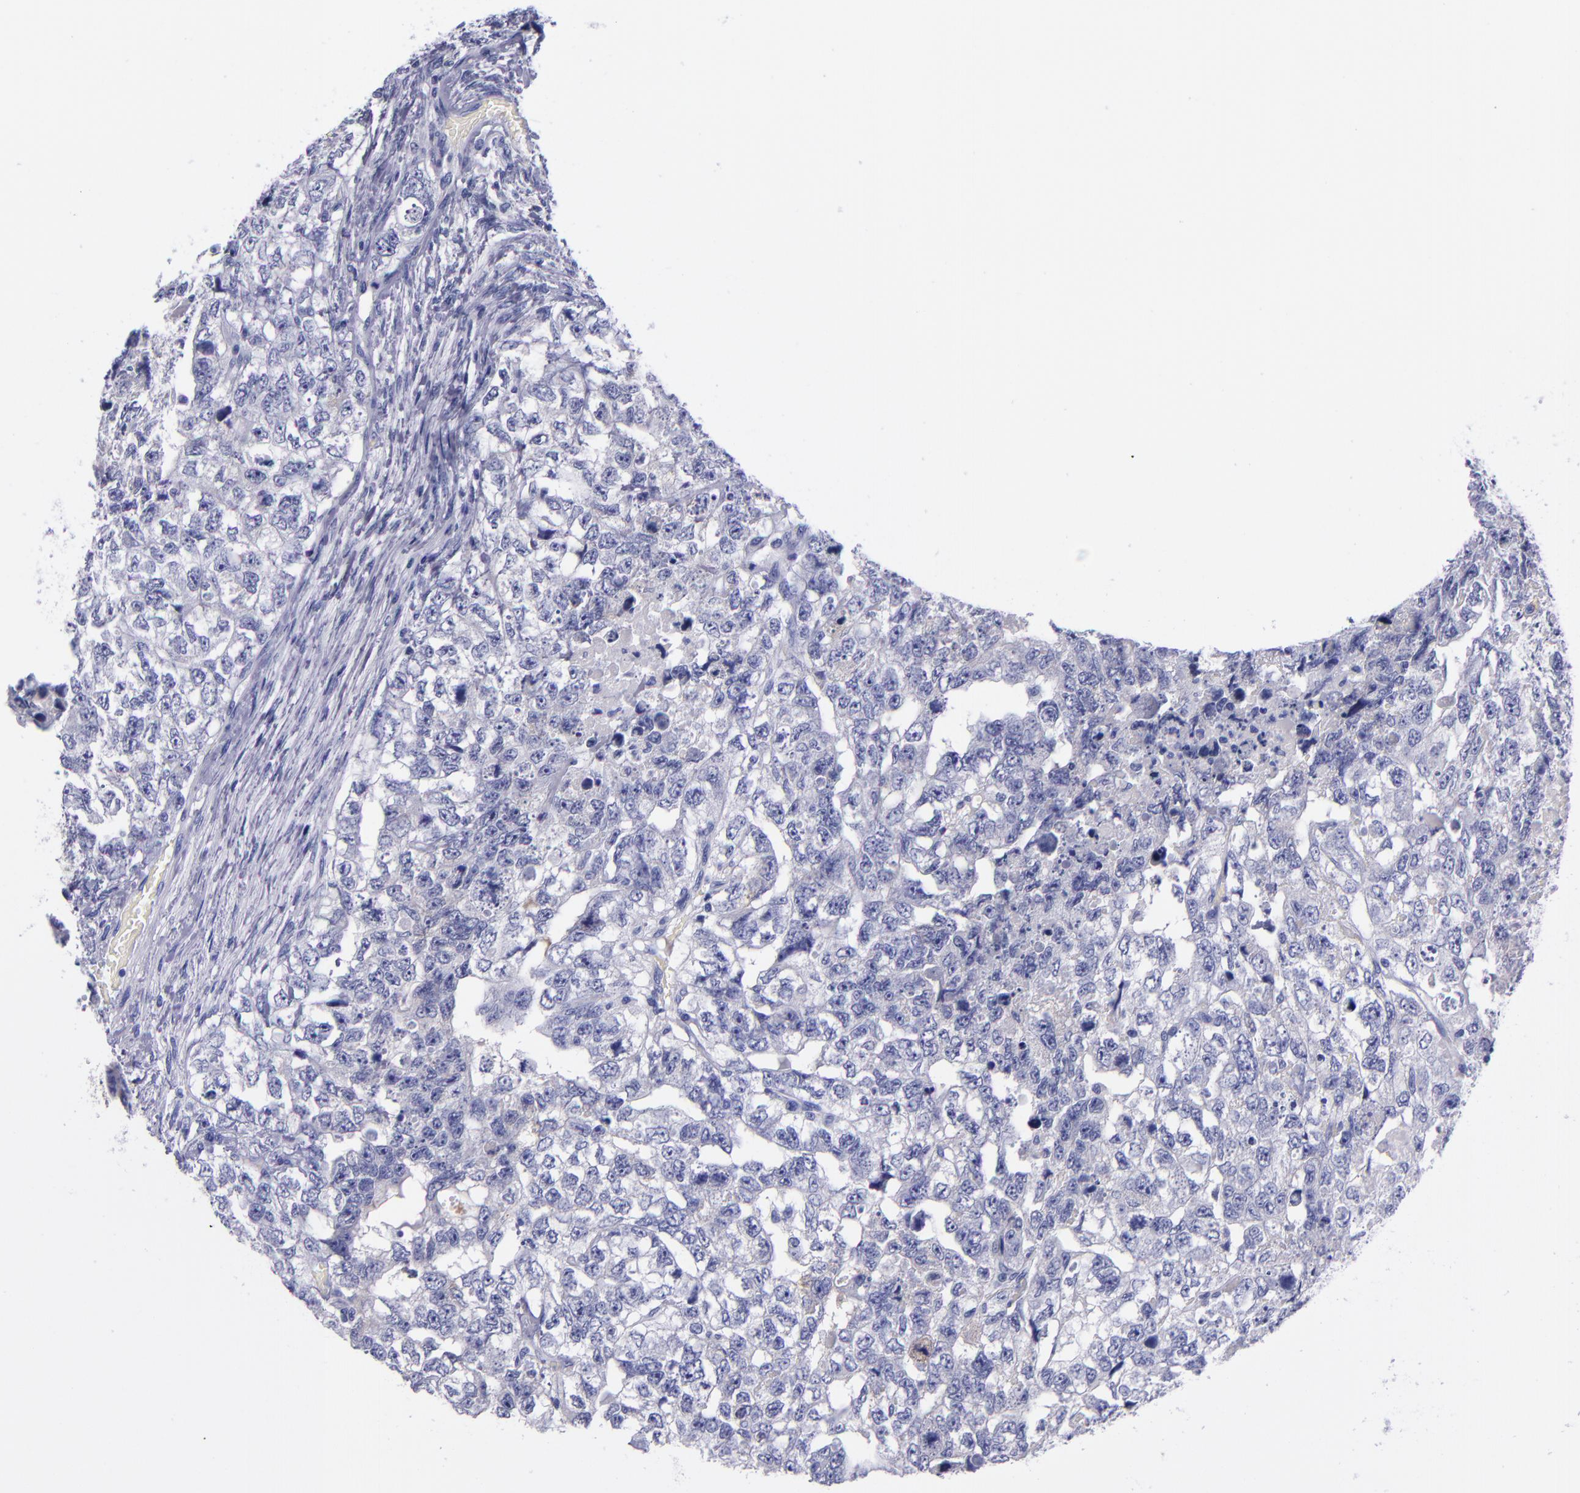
{"staining": {"intensity": "negative", "quantity": "none", "location": "none"}, "tissue": "testis cancer", "cell_type": "Tumor cells", "image_type": "cancer", "snomed": [{"axis": "morphology", "description": "Carcinoma, Embryonal, NOS"}, {"axis": "topography", "description": "Testis"}], "caption": "Human testis cancer stained for a protein using immunohistochemistry demonstrates no expression in tumor cells.", "gene": "SV2A", "patient": {"sex": "male", "age": 36}}